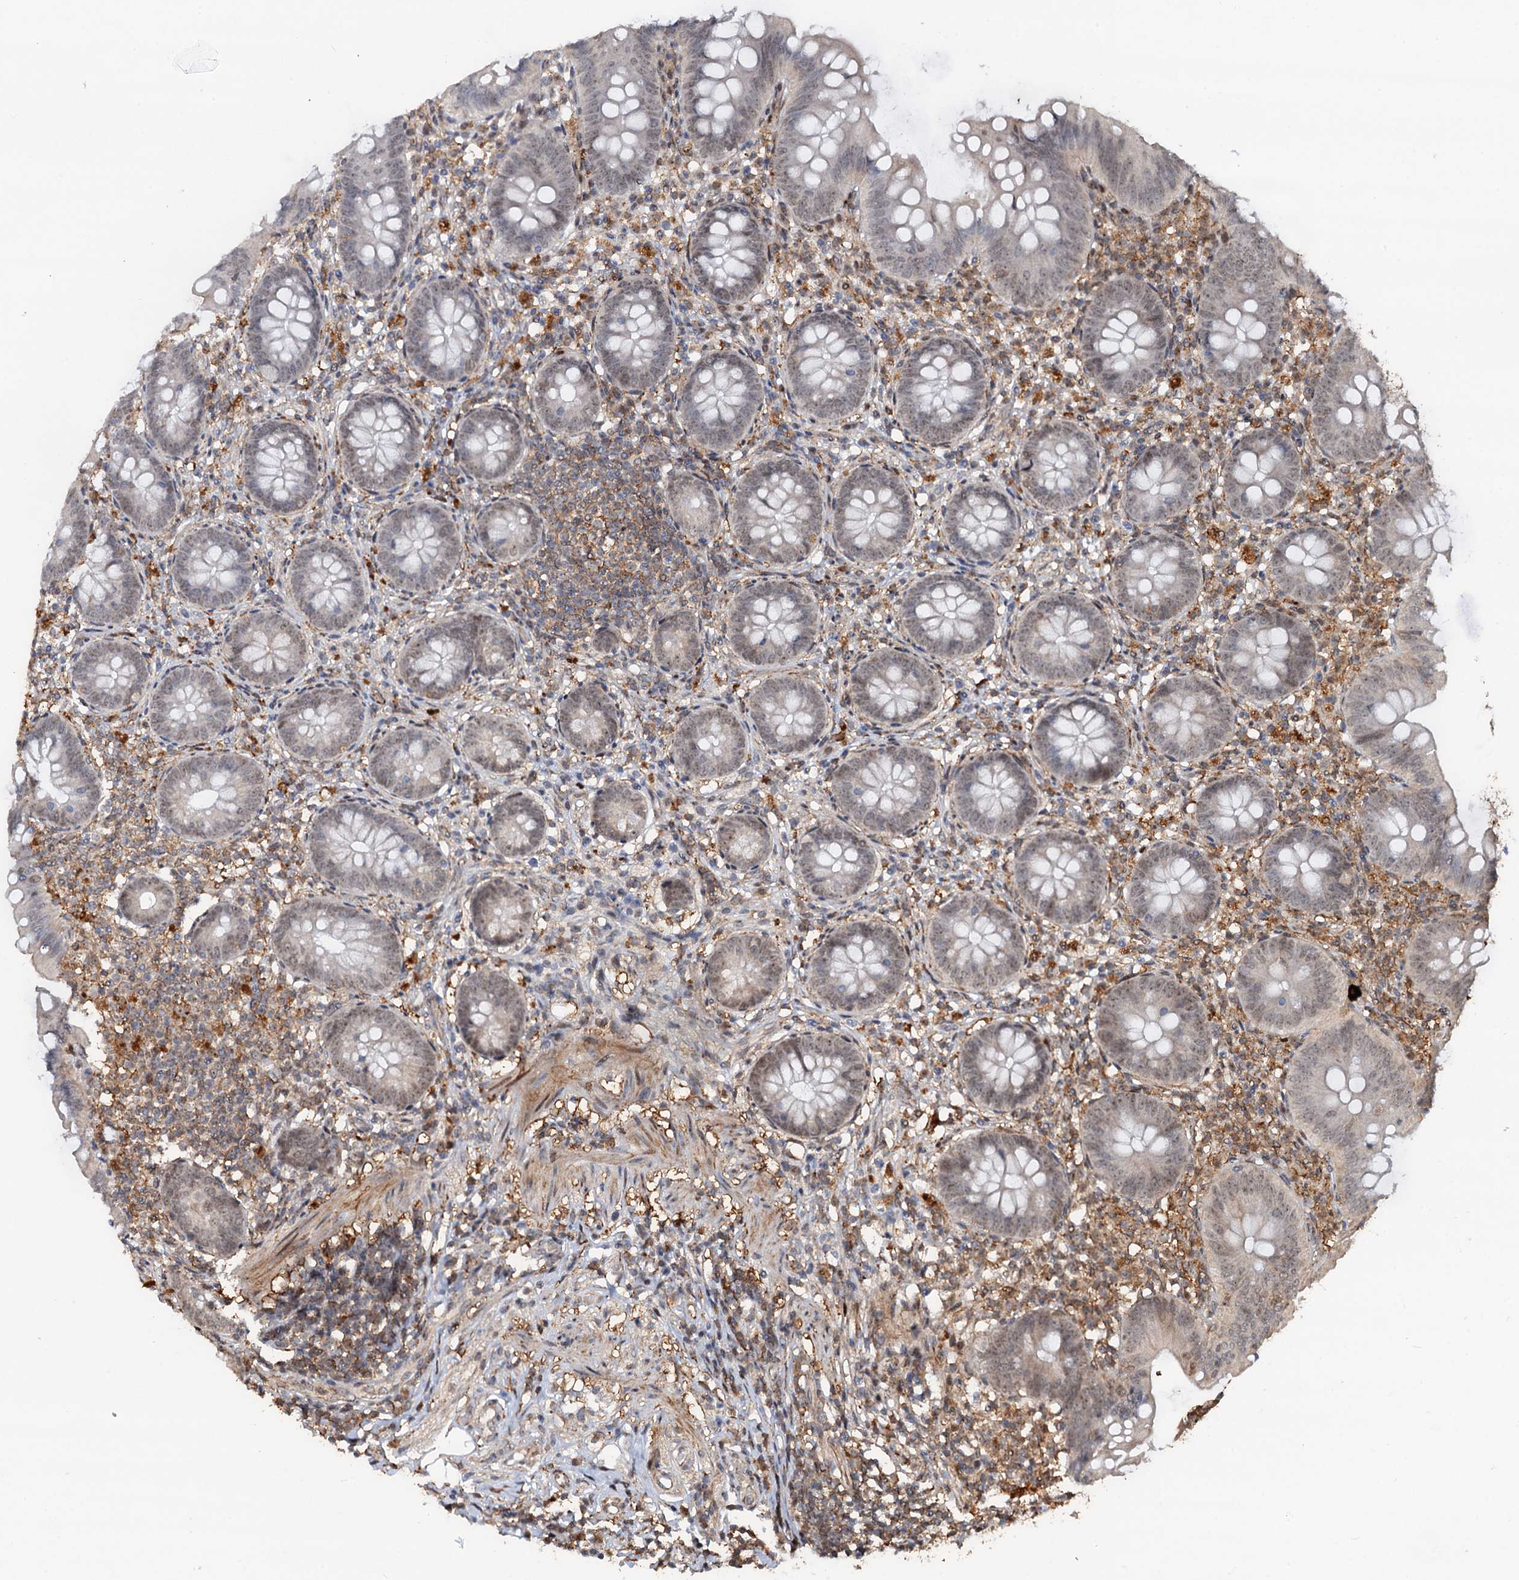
{"staining": {"intensity": "weak", "quantity": "<25%", "location": "nuclear"}, "tissue": "appendix", "cell_type": "Glandular cells", "image_type": "normal", "snomed": [{"axis": "morphology", "description": "Normal tissue, NOS"}, {"axis": "topography", "description": "Appendix"}], "caption": "Micrograph shows no significant protein expression in glandular cells of benign appendix. (IHC, brightfield microscopy, high magnification).", "gene": "TMA16", "patient": {"sex": "female", "age": 62}}